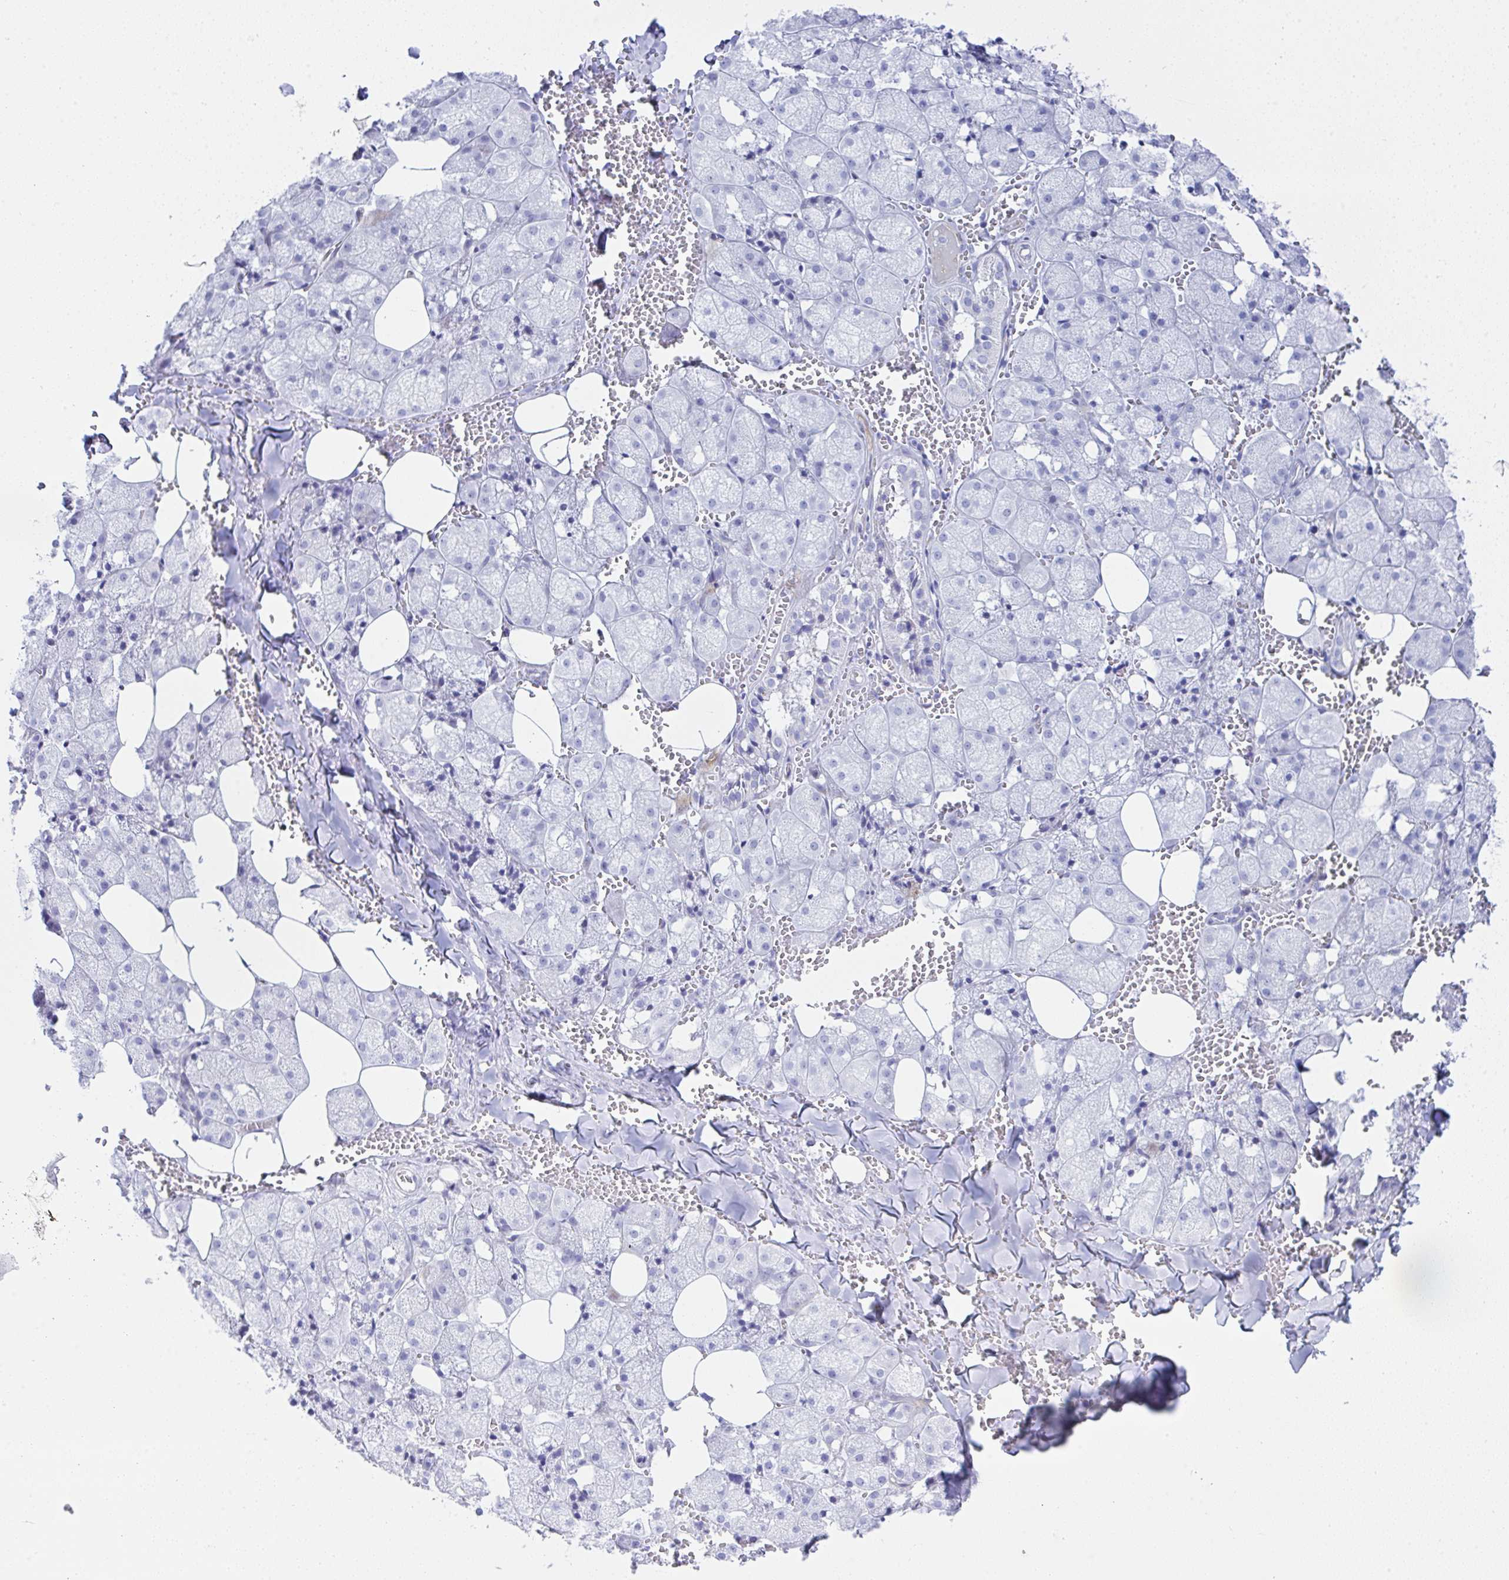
{"staining": {"intensity": "weak", "quantity": "<25%", "location": "cytoplasmic/membranous"}, "tissue": "salivary gland", "cell_type": "Glandular cells", "image_type": "normal", "snomed": [{"axis": "morphology", "description": "Normal tissue, NOS"}, {"axis": "topography", "description": "Salivary gland"}, {"axis": "topography", "description": "Peripheral nerve tissue"}], "caption": "Human salivary gland stained for a protein using immunohistochemistry (IHC) reveals no positivity in glandular cells.", "gene": "ZNF713", "patient": {"sex": "male", "age": 38}}